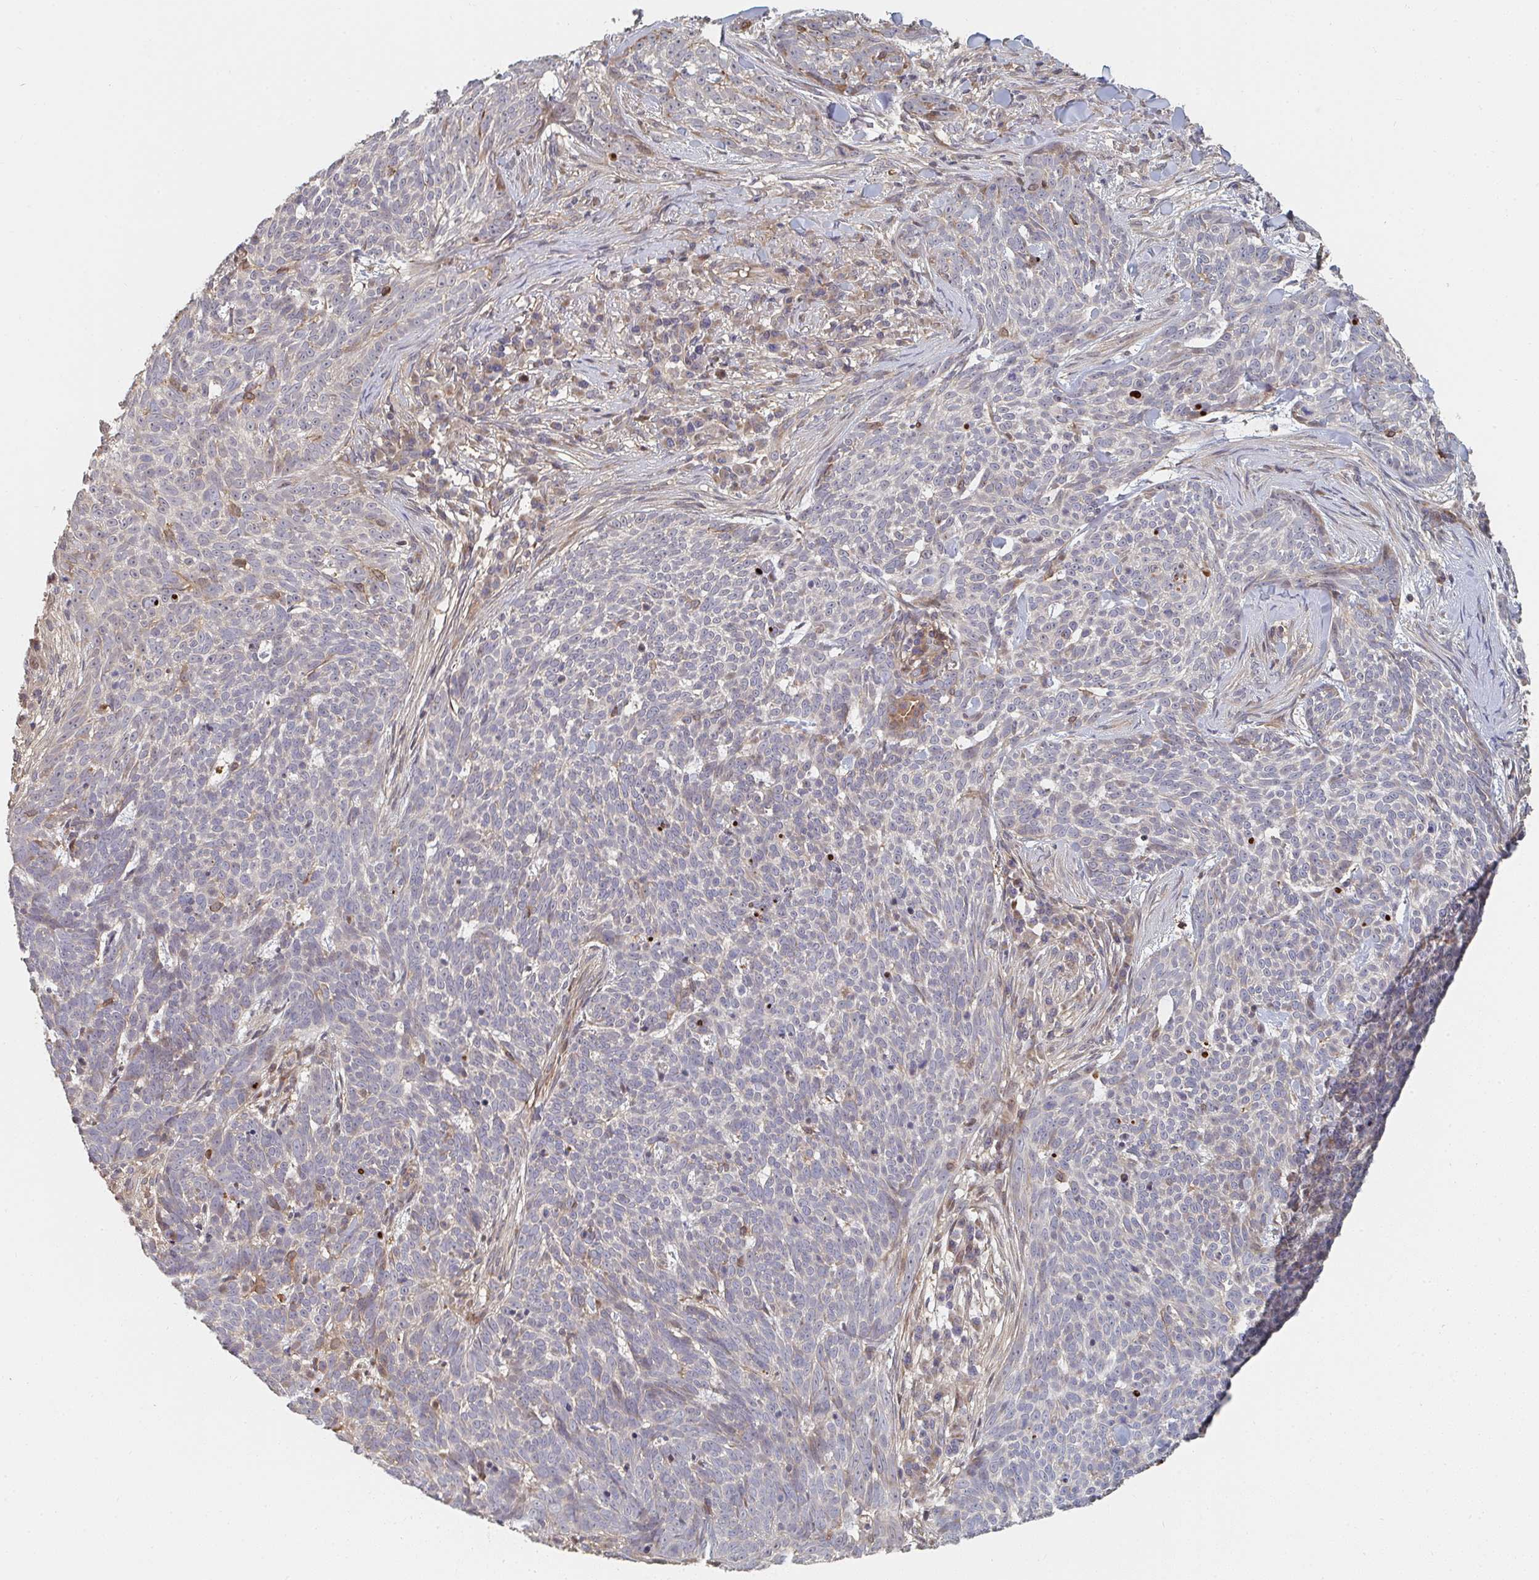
{"staining": {"intensity": "negative", "quantity": "none", "location": "none"}, "tissue": "skin cancer", "cell_type": "Tumor cells", "image_type": "cancer", "snomed": [{"axis": "morphology", "description": "Basal cell carcinoma"}, {"axis": "topography", "description": "Skin"}], "caption": "Immunohistochemical staining of human skin cancer (basal cell carcinoma) demonstrates no significant staining in tumor cells.", "gene": "PTEN", "patient": {"sex": "female", "age": 93}}